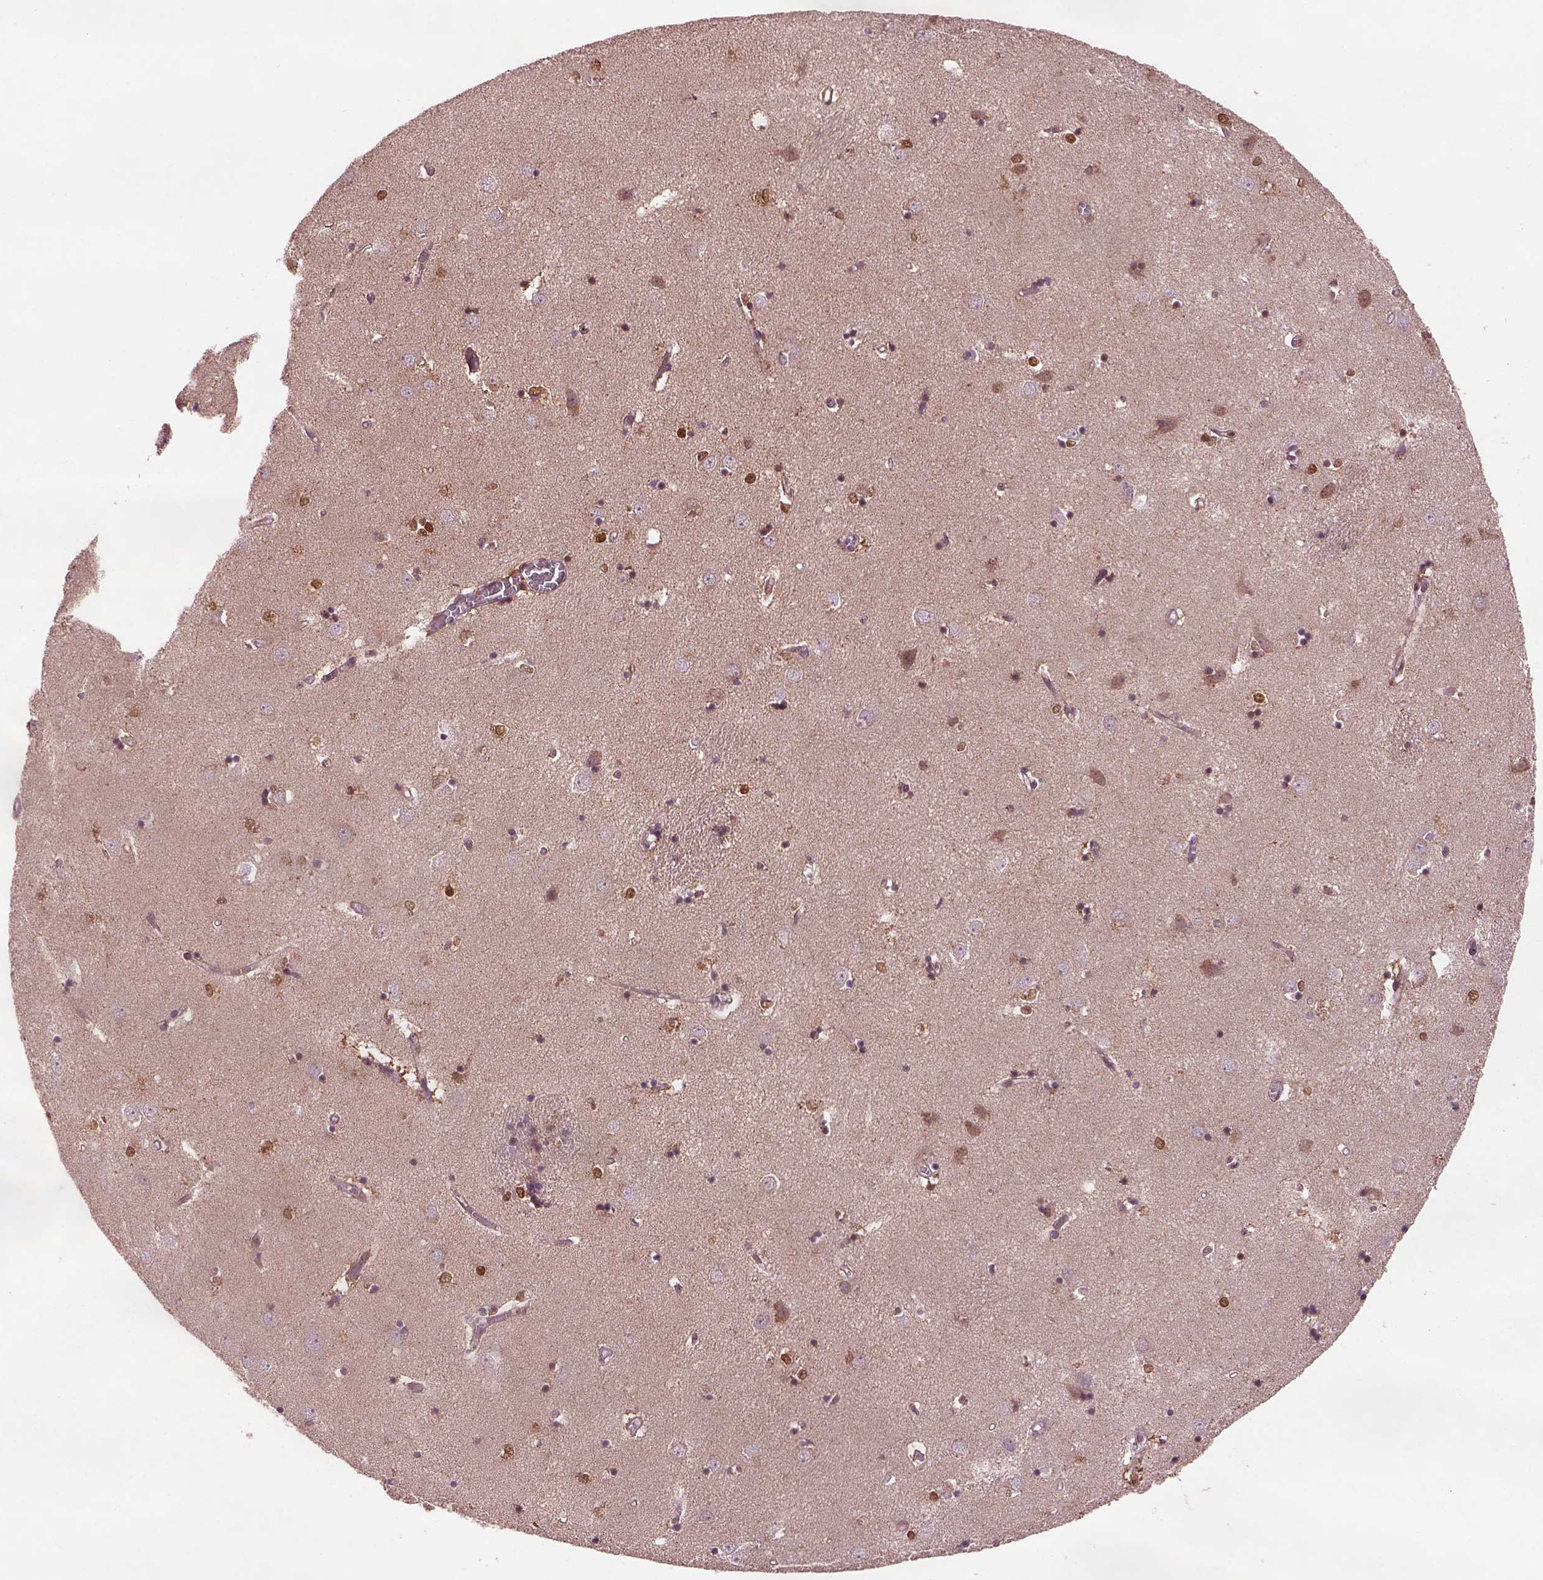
{"staining": {"intensity": "strong", "quantity": "25%-75%", "location": "nuclear"}, "tissue": "caudate", "cell_type": "Glial cells", "image_type": "normal", "snomed": [{"axis": "morphology", "description": "Normal tissue, NOS"}, {"axis": "topography", "description": "Lateral ventricle wall"}], "caption": "Normal caudate was stained to show a protein in brown. There is high levels of strong nuclear expression in about 25%-75% of glial cells.", "gene": "SRI", "patient": {"sex": "male", "age": 54}}